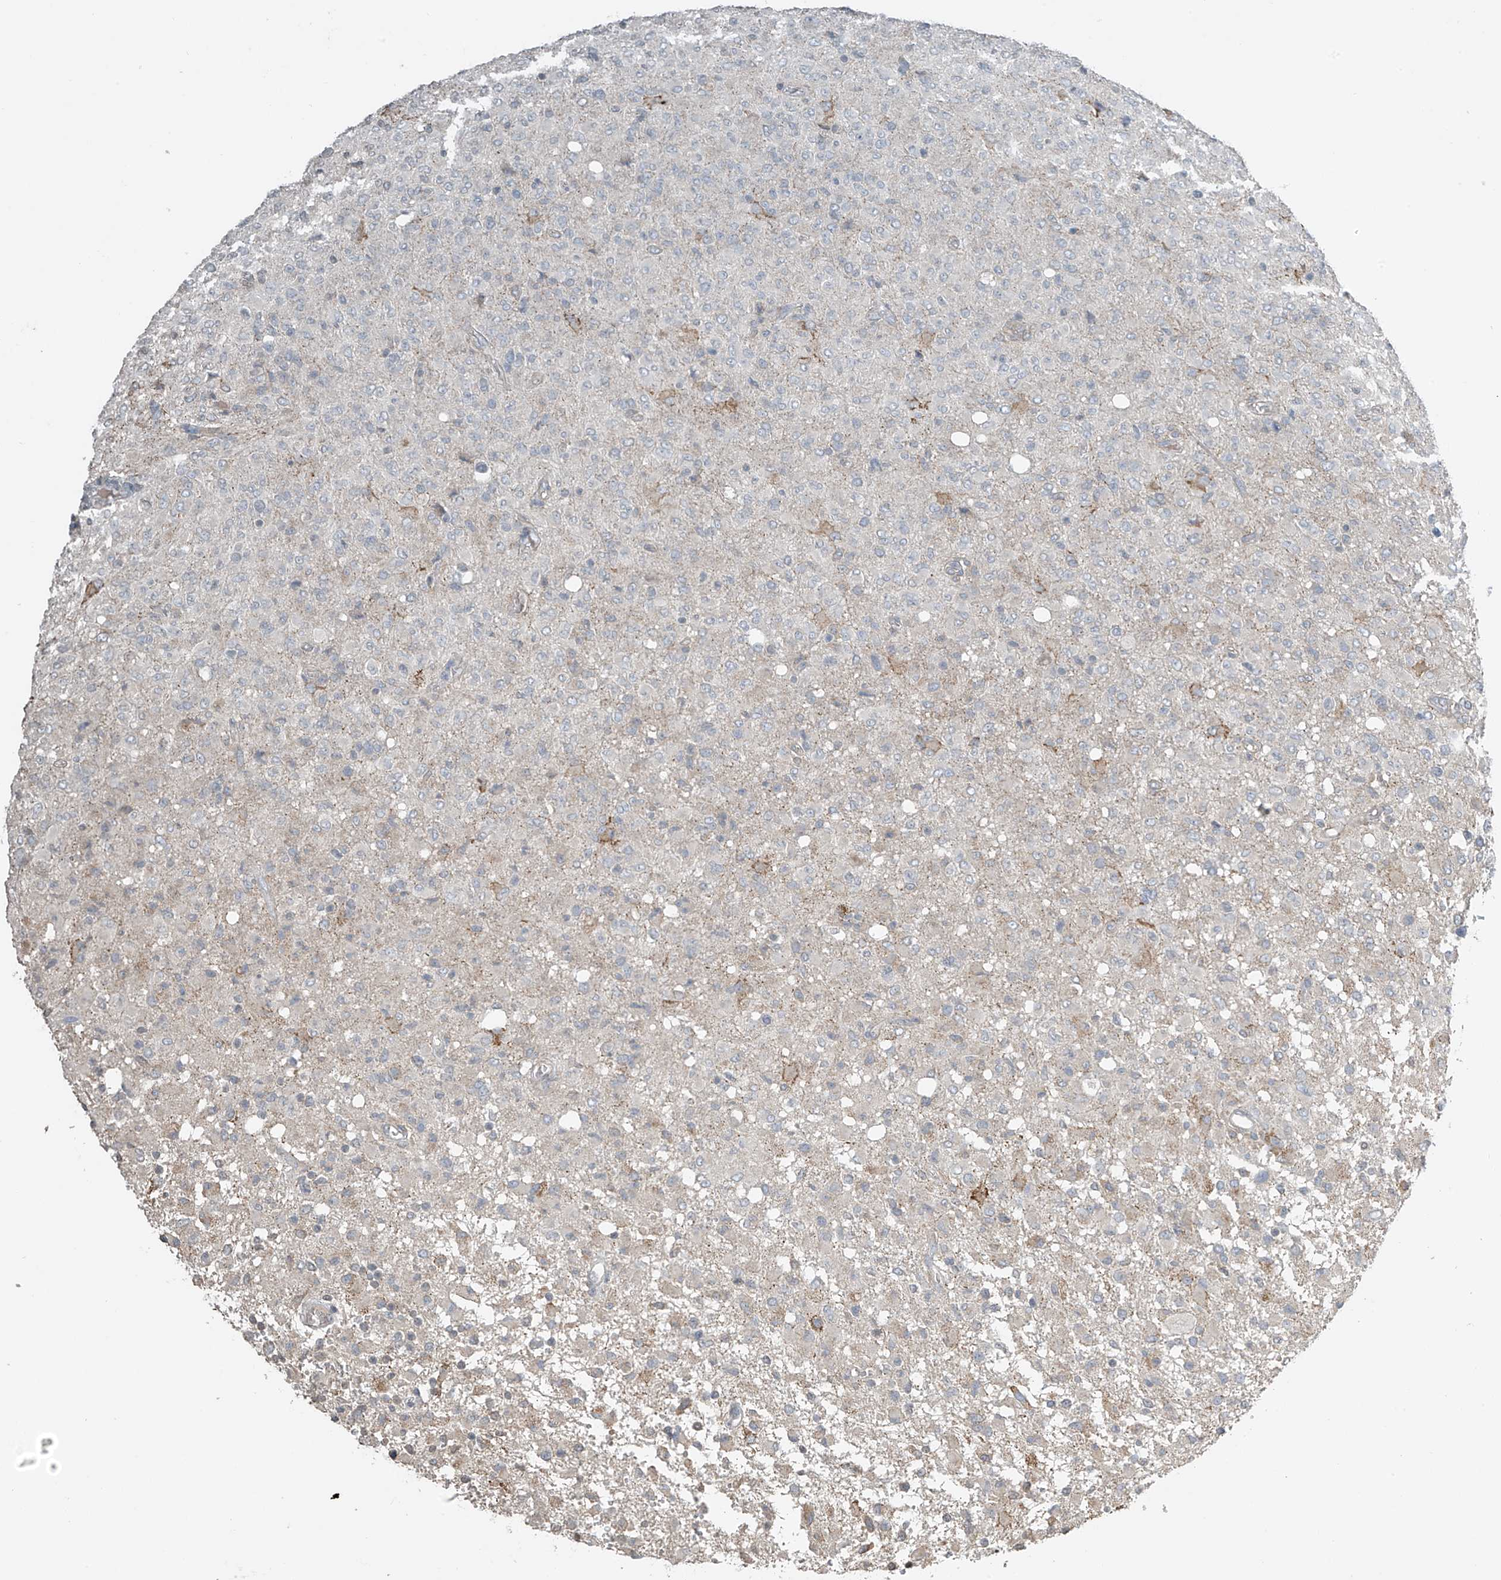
{"staining": {"intensity": "negative", "quantity": "none", "location": "none"}, "tissue": "glioma", "cell_type": "Tumor cells", "image_type": "cancer", "snomed": [{"axis": "morphology", "description": "Glioma, malignant, High grade"}, {"axis": "topography", "description": "Brain"}], "caption": "This is an IHC micrograph of human high-grade glioma (malignant). There is no expression in tumor cells.", "gene": "HOXA11", "patient": {"sex": "female", "age": 57}}